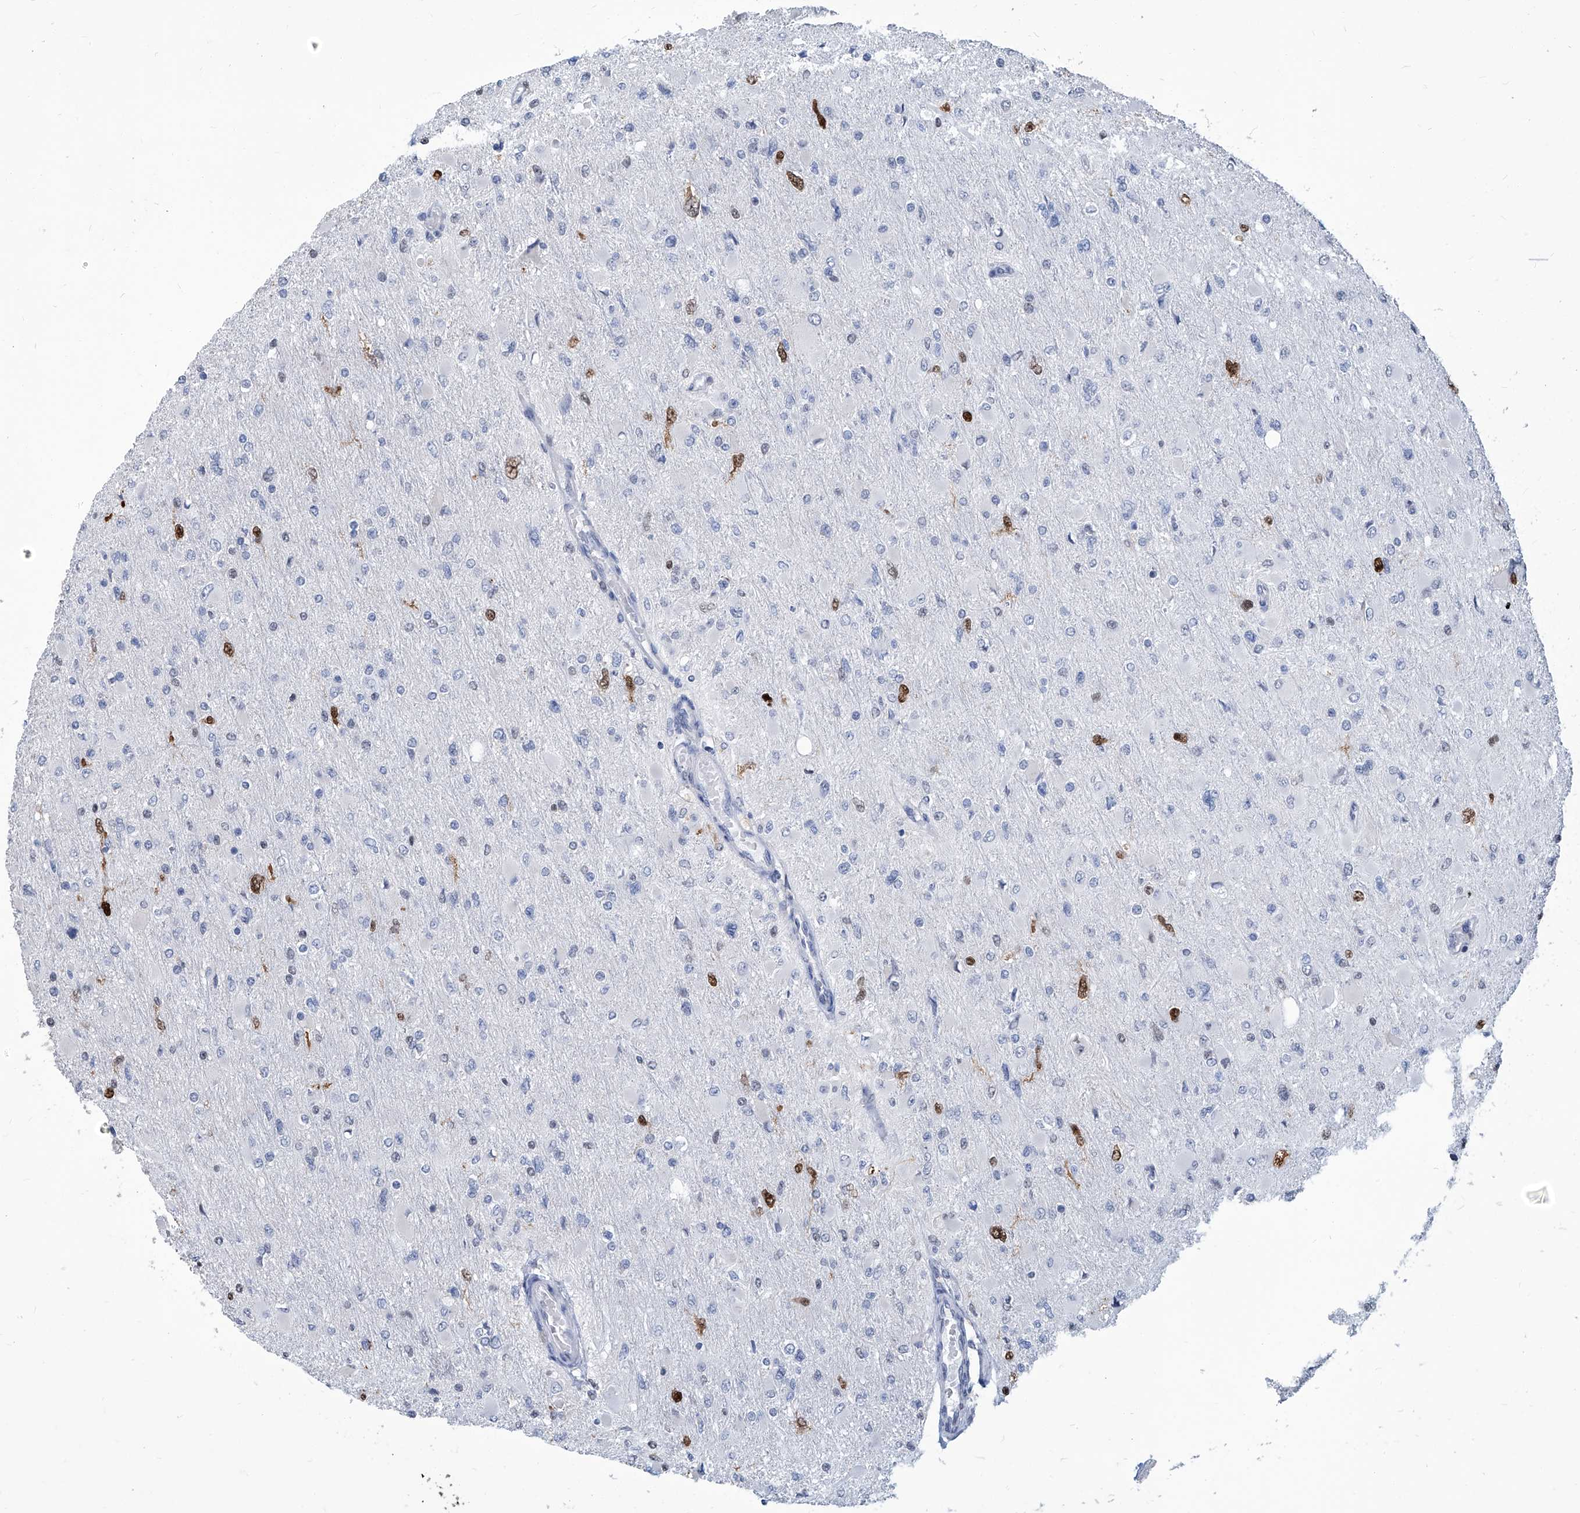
{"staining": {"intensity": "negative", "quantity": "none", "location": "none"}, "tissue": "glioma", "cell_type": "Tumor cells", "image_type": "cancer", "snomed": [{"axis": "morphology", "description": "Glioma, malignant, High grade"}, {"axis": "topography", "description": "Cerebral cortex"}], "caption": "This is an immunohistochemistry (IHC) image of glioma. There is no staining in tumor cells.", "gene": "PCNA", "patient": {"sex": "female", "age": 36}}